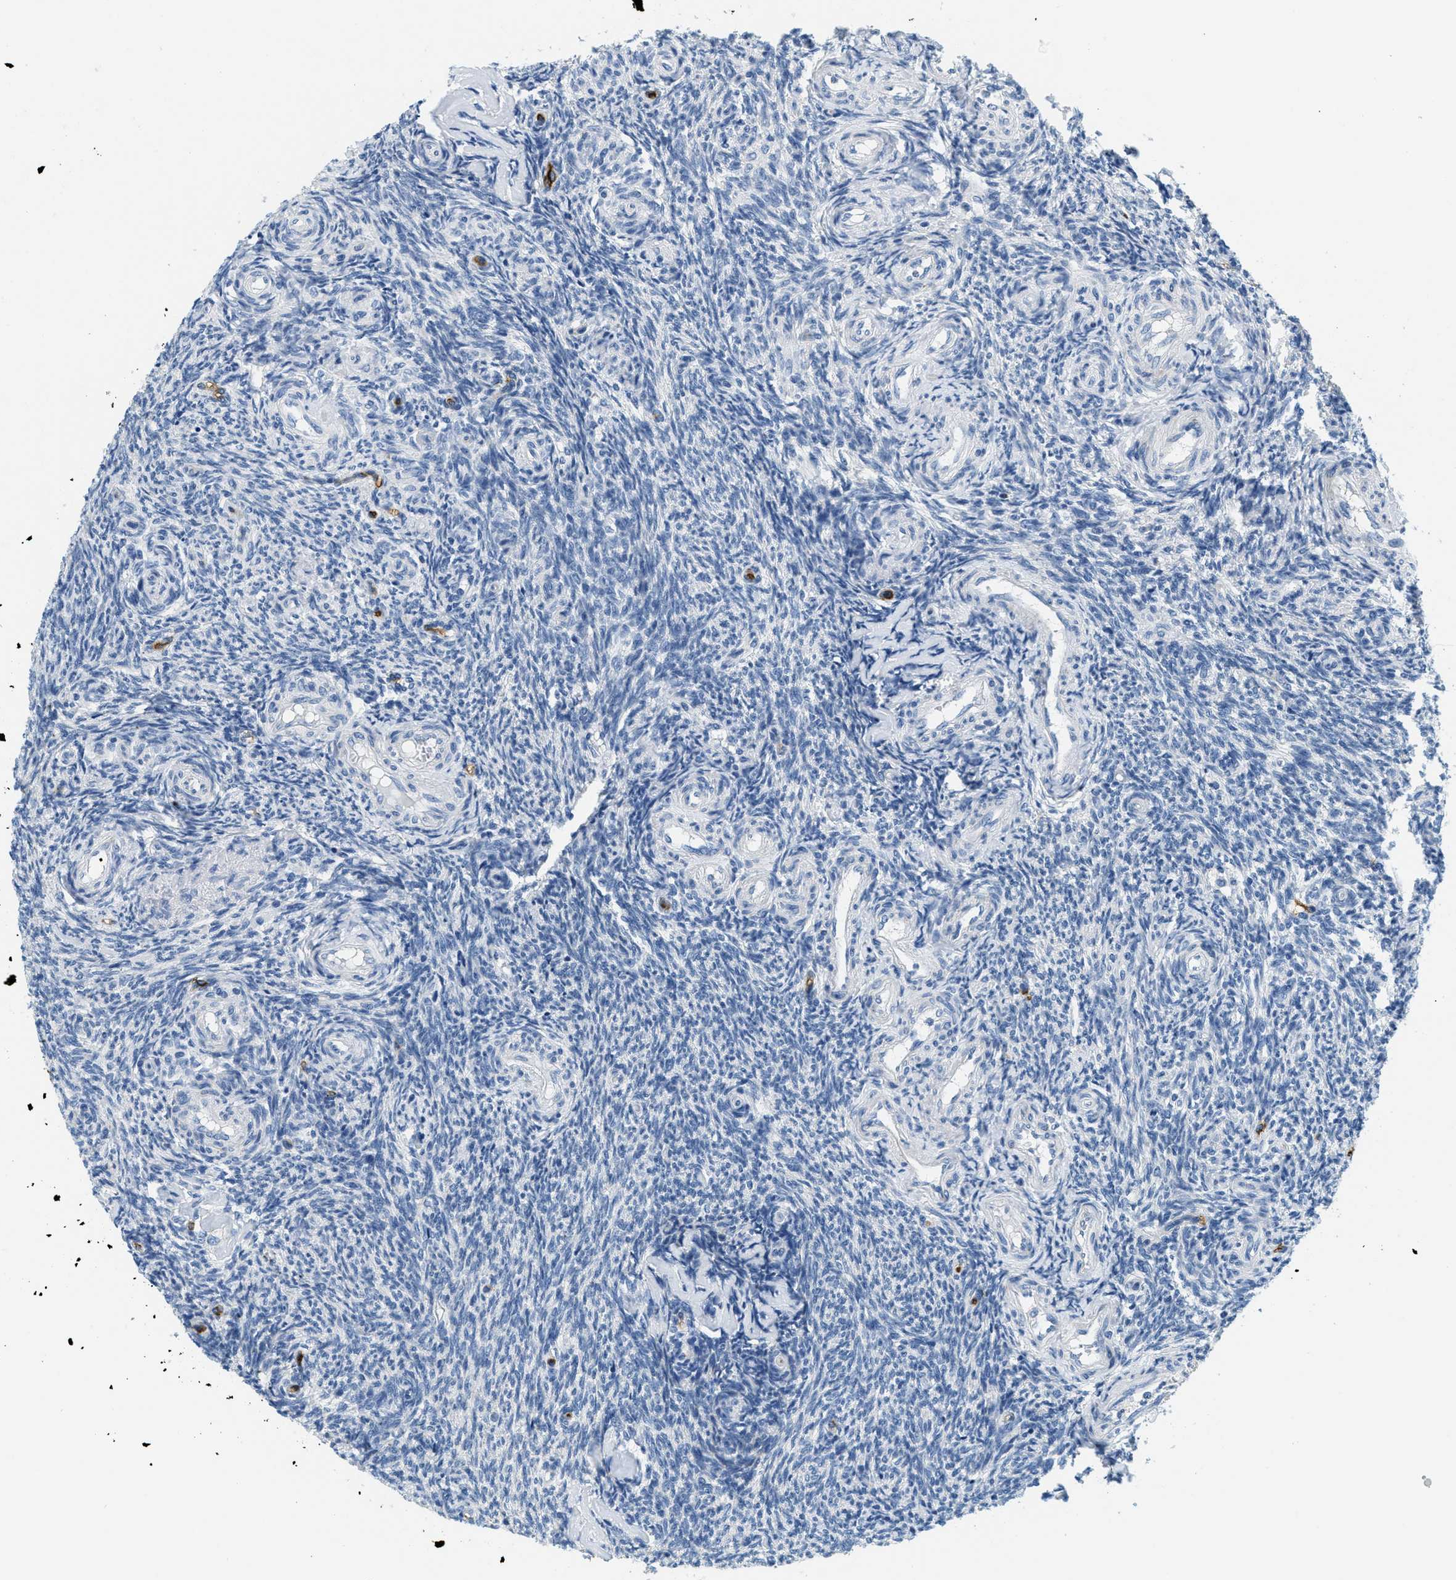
{"staining": {"intensity": "negative", "quantity": "none", "location": "none"}, "tissue": "ovary", "cell_type": "Ovarian stroma cells", "image_type": "normal", "snomed": [{"axis": "morphology", "description": "Normal tissue, NOS"}, {"axis": "topography", "description": "Ovary"}], "caption": "IHC photomicrograph of normal human ovary stained for a protein (brown), which shows no expression in ovarian stroma cells.", "gene": "CA4", "patient": {"sex": "female", "age": 41}}